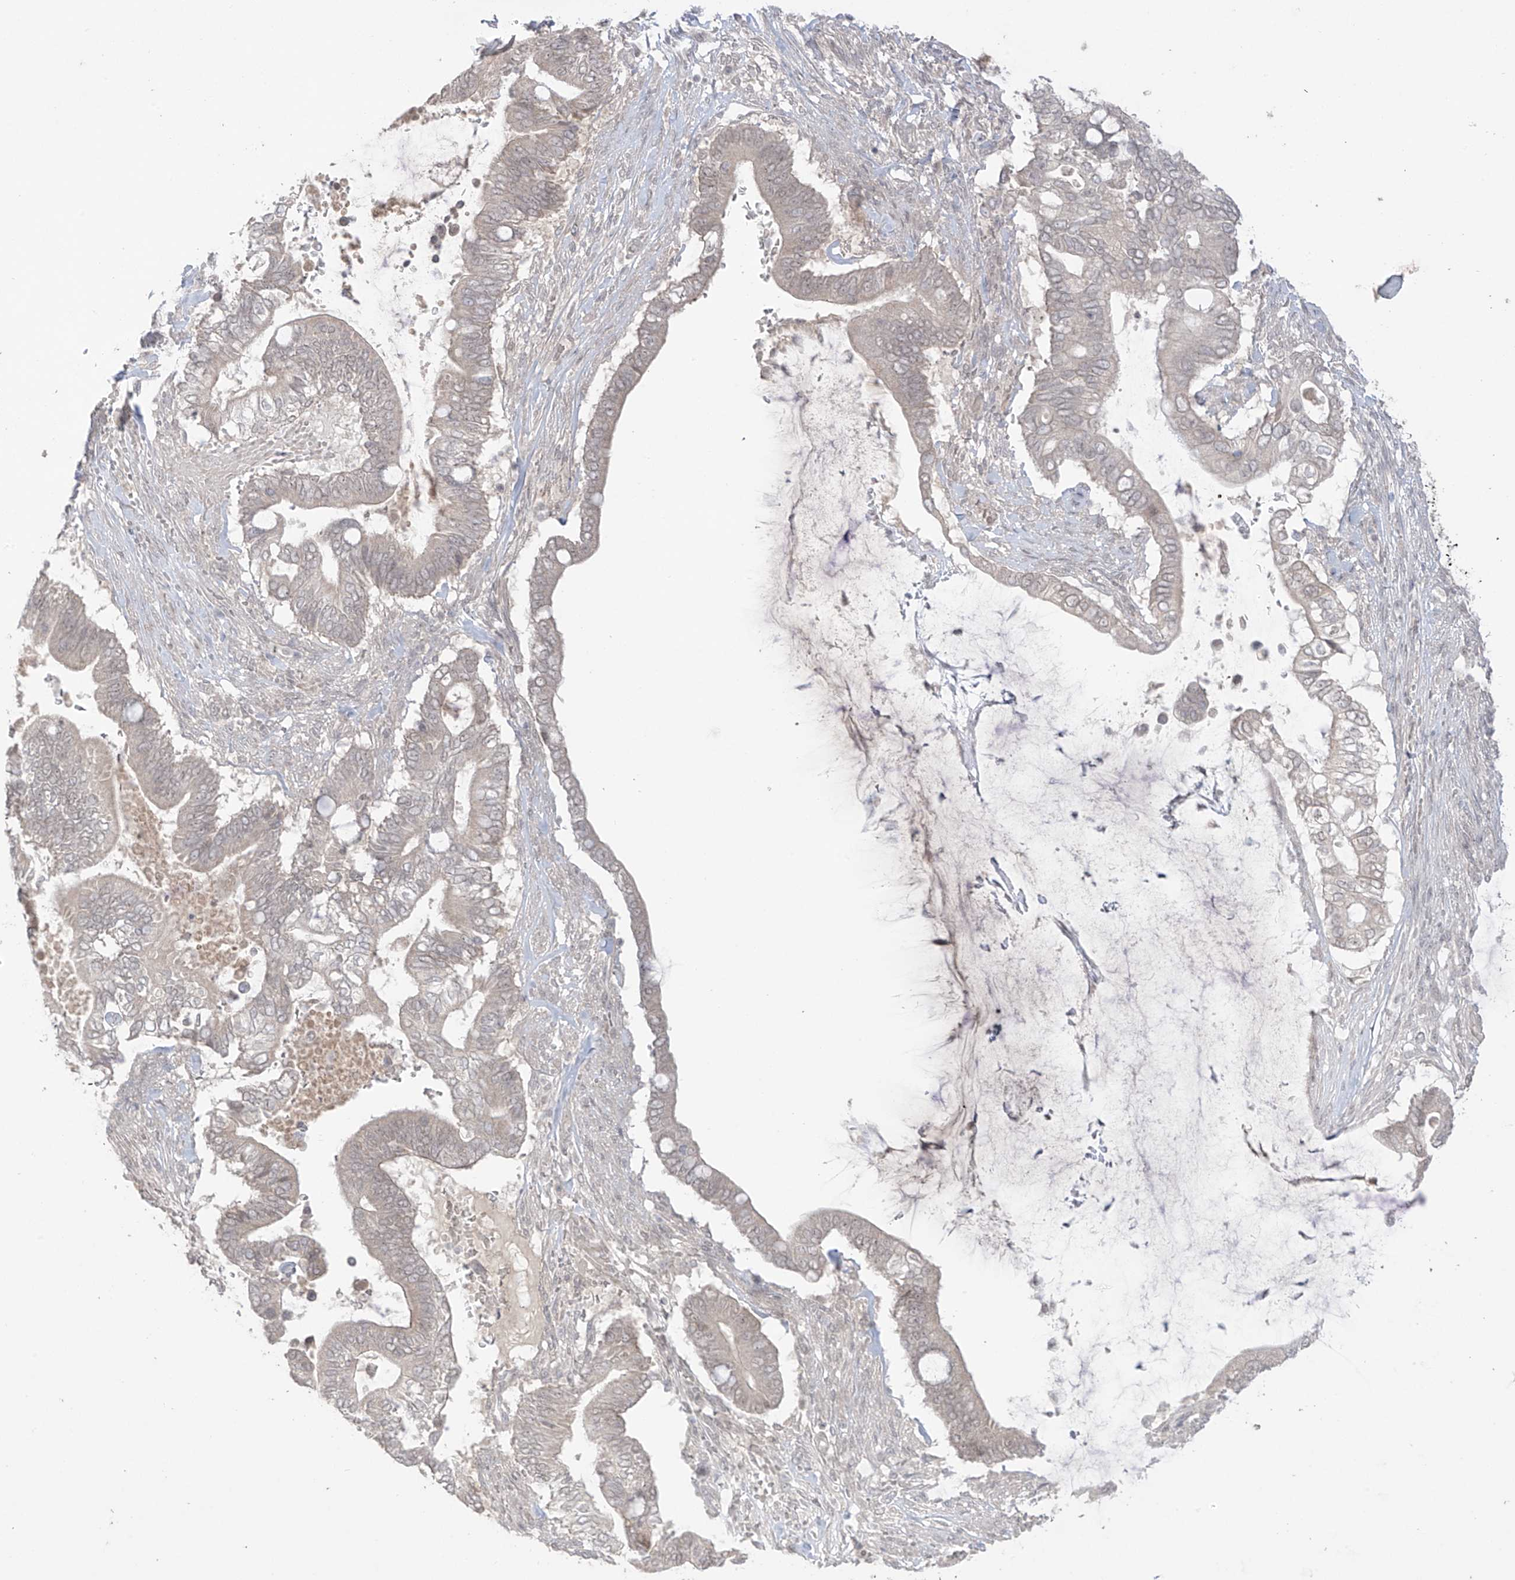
{"staining": {"intensity": "negative", "quantity": "none", "location": "none"}, "tissue": "pancreatic cancer", "cell_type": "Tumor cells", "image_type": "cancer", "snomed": [{"axis": "morphology", "description": "Adenocarcinoma, NOS"}, {"axis": "topography", "description": "Pancreas"}], "caption": "This histopathology image is of pancreatic cancer stained with immunohistochemistry (IHC) to label a protein in brown with the nuclei are counter-stained blue. There is no staining in tumor cells.", "gene": "OGT", "patient": {"sex": "male", "age": 68}}